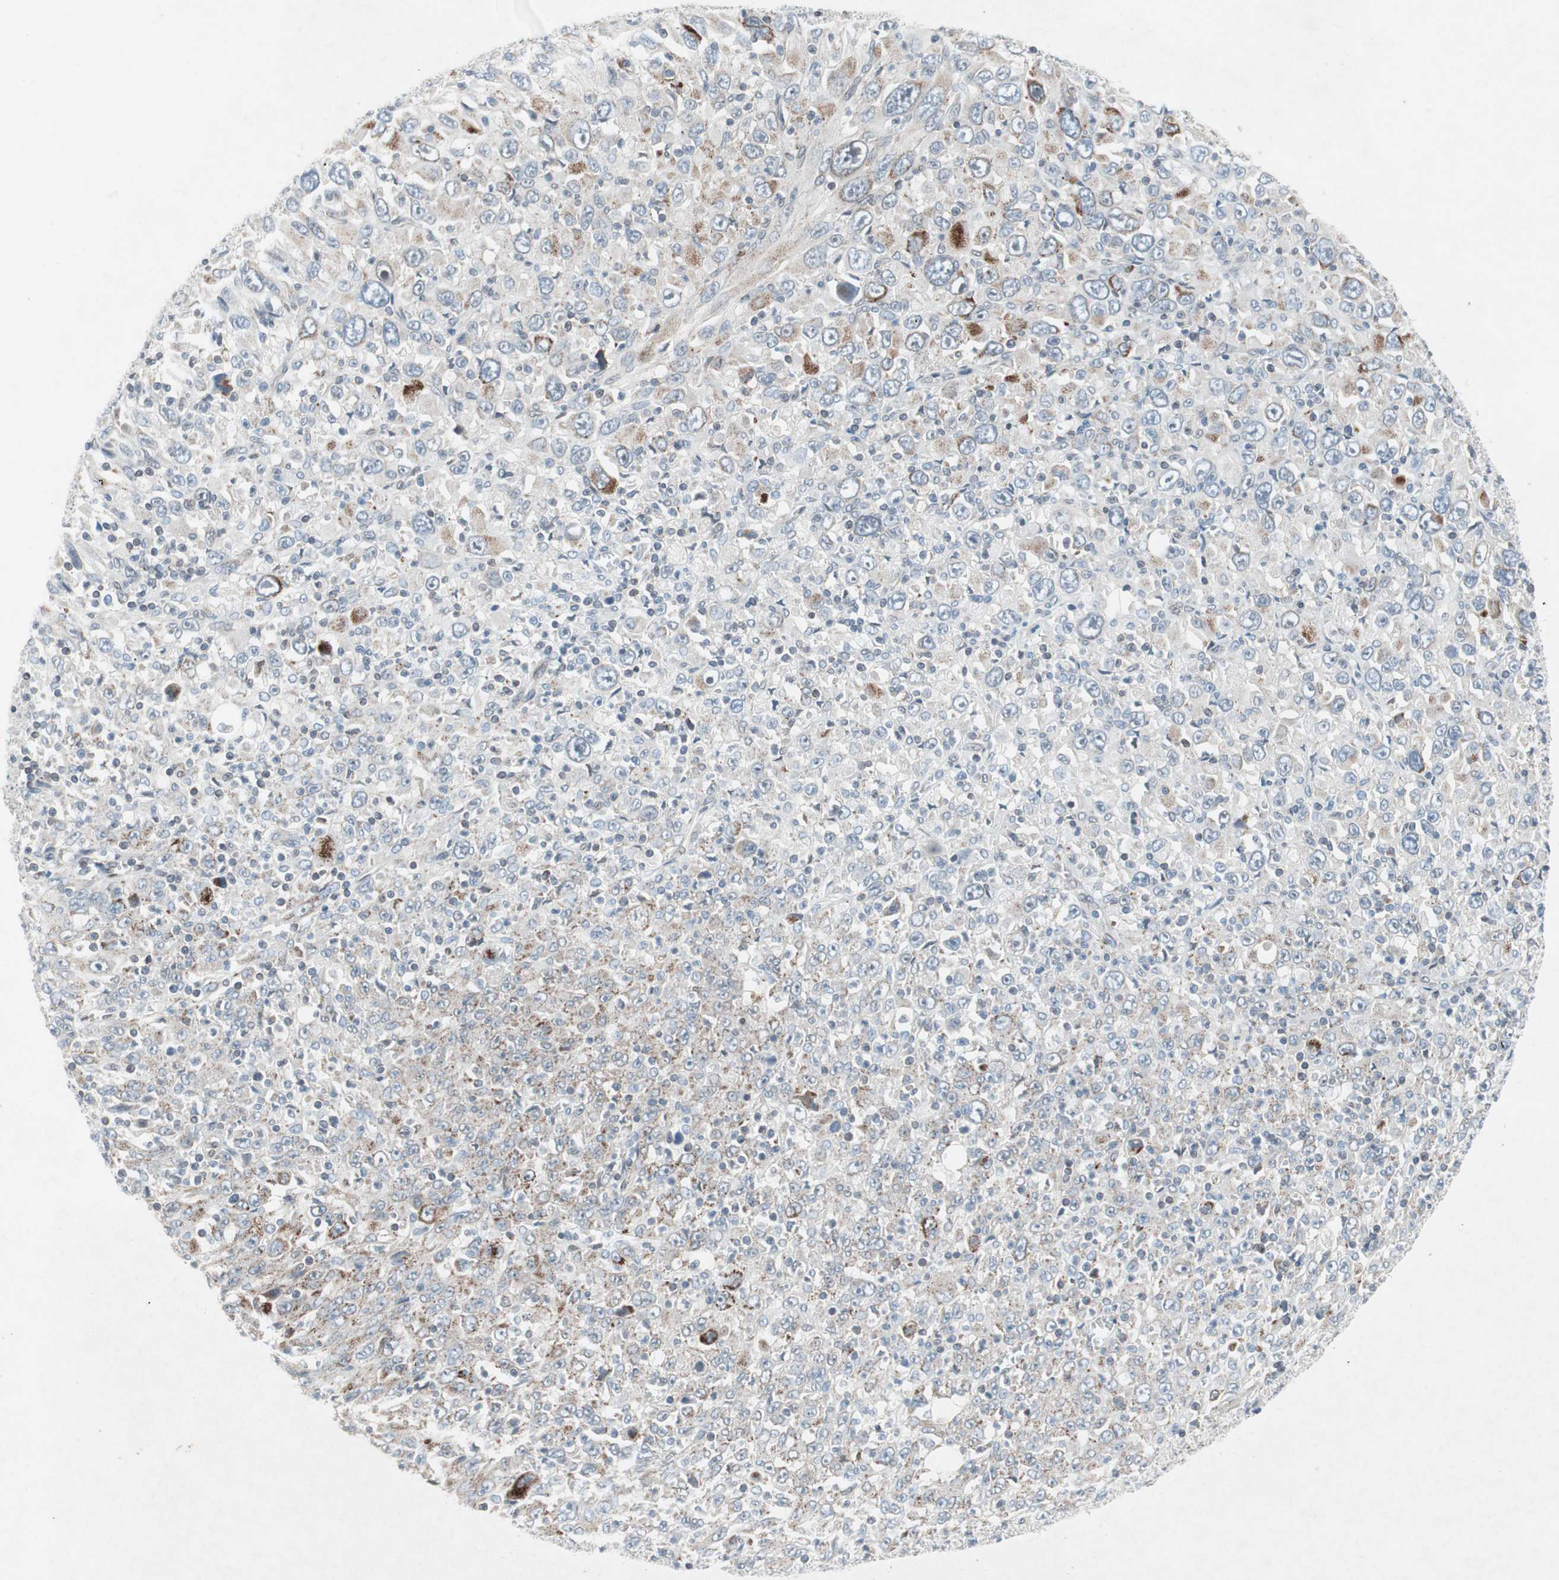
{"staining": {"intensity": "negative", "quantity": "none", "location": "none"}, "tissue": "melanoma", "cell_type": "Tumor cells", "image_type": "cancer", "snomed": [{"axis": "morphology", "description": "Malignant melanoma, Metastatic site"}, {"axis": "topography", "description": "Skin"}], "caption": "Tumor cells are negative for protein expression in human melanoma.", "gene": "ARNT2", "patient": {"sex": "female", "age": 56}}